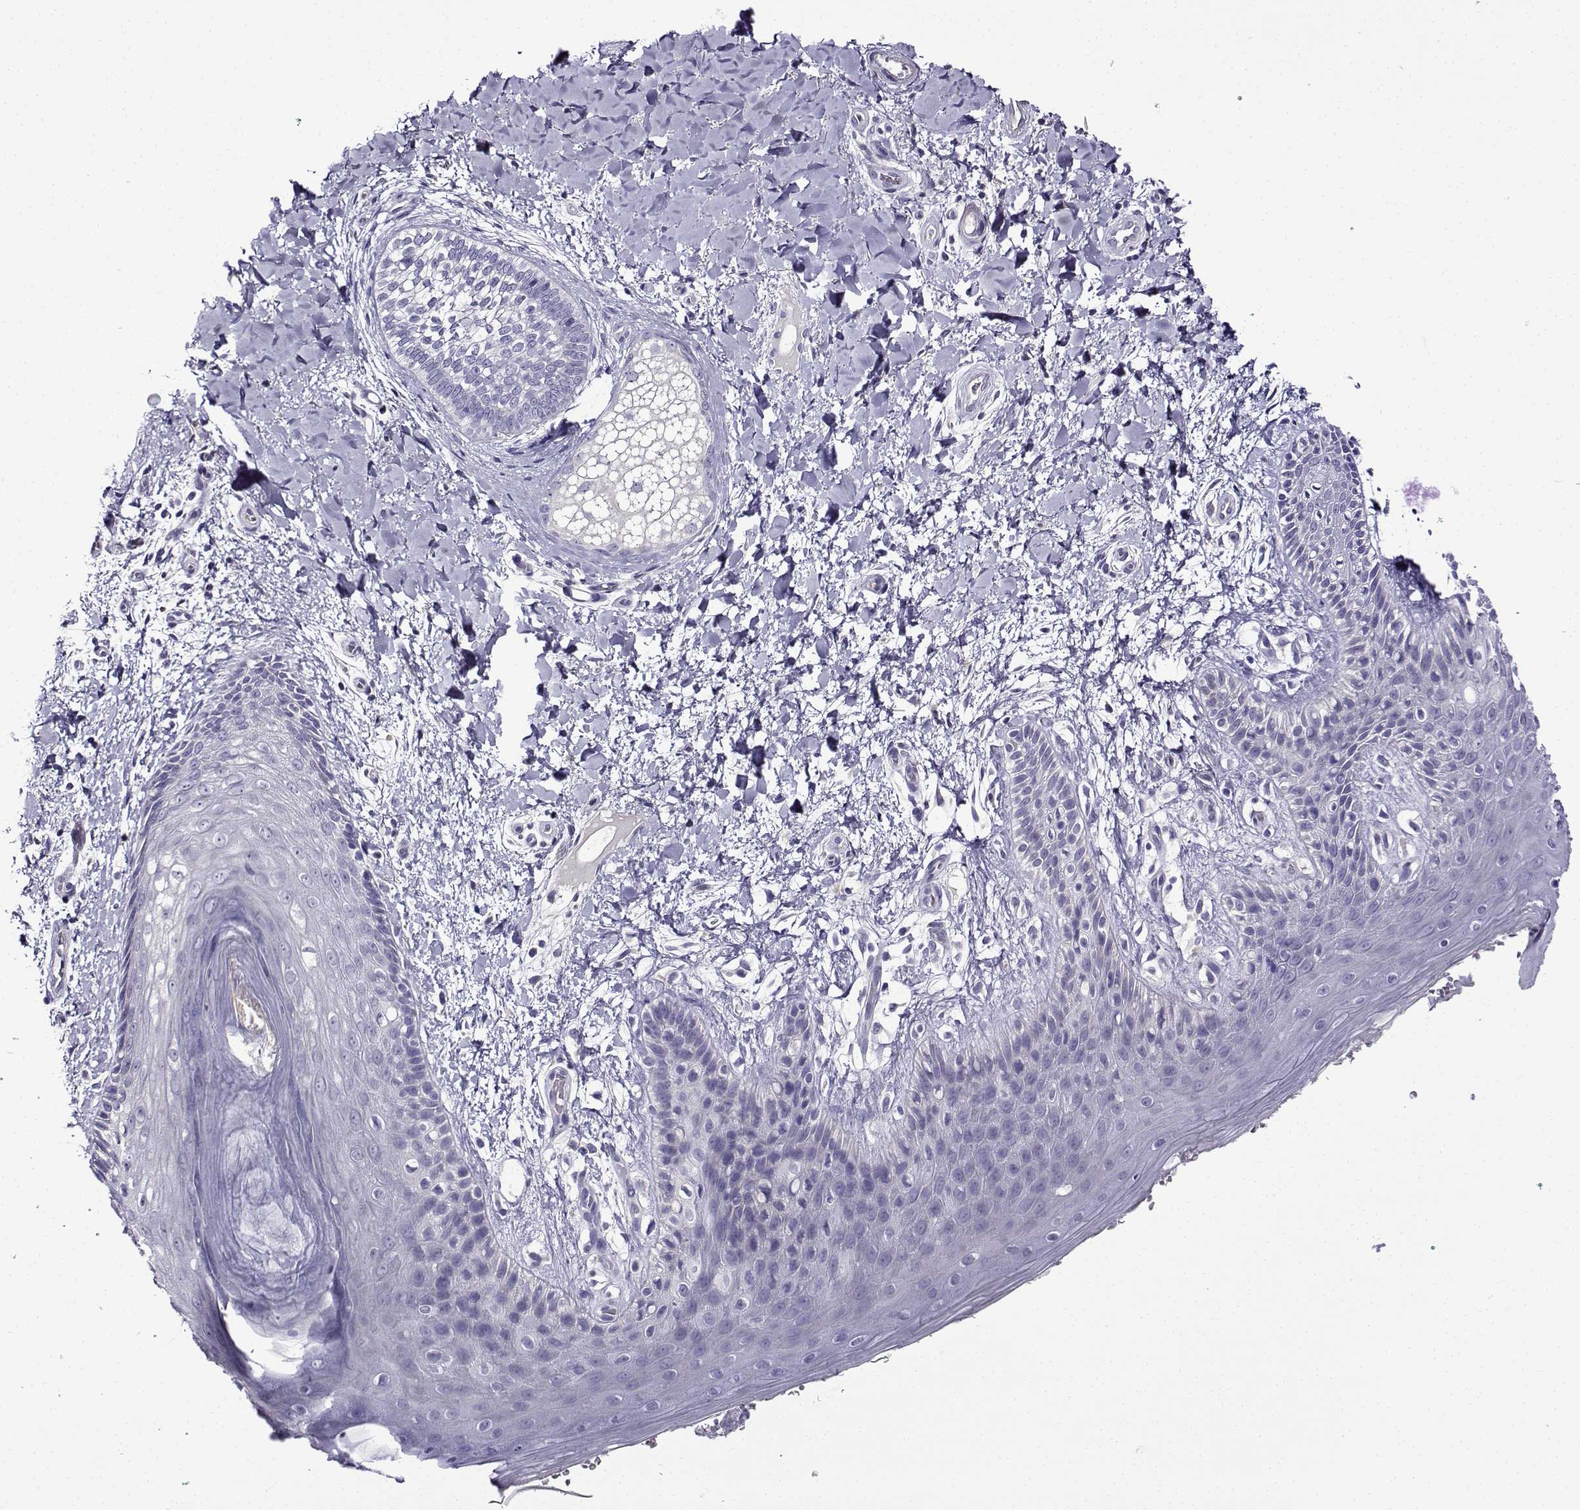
{"staining": {"intensity": "negative", "quantity": "none", "location": "none"}, "tissue": "skin", "cell_type": "Epidermal cells", "image_type": "normal", "snomed": [{"axis": "morphology", "description": "Normal tissue, NOS"}, {"axis": "topography", "description": "Anal"}], "caption": "High magnification brightfield microscopy of benign skin stained with DAB (brown) and counterstained with hematoxylin (blue): epidermal cells show no significant positivity. (Brightfield microscopy of DAB (3,3'-diaminobenzidine) immunohistochemistry at high magnification).", "gene": "SPACA7", "patient": {"sex": "male", "age": 36}}